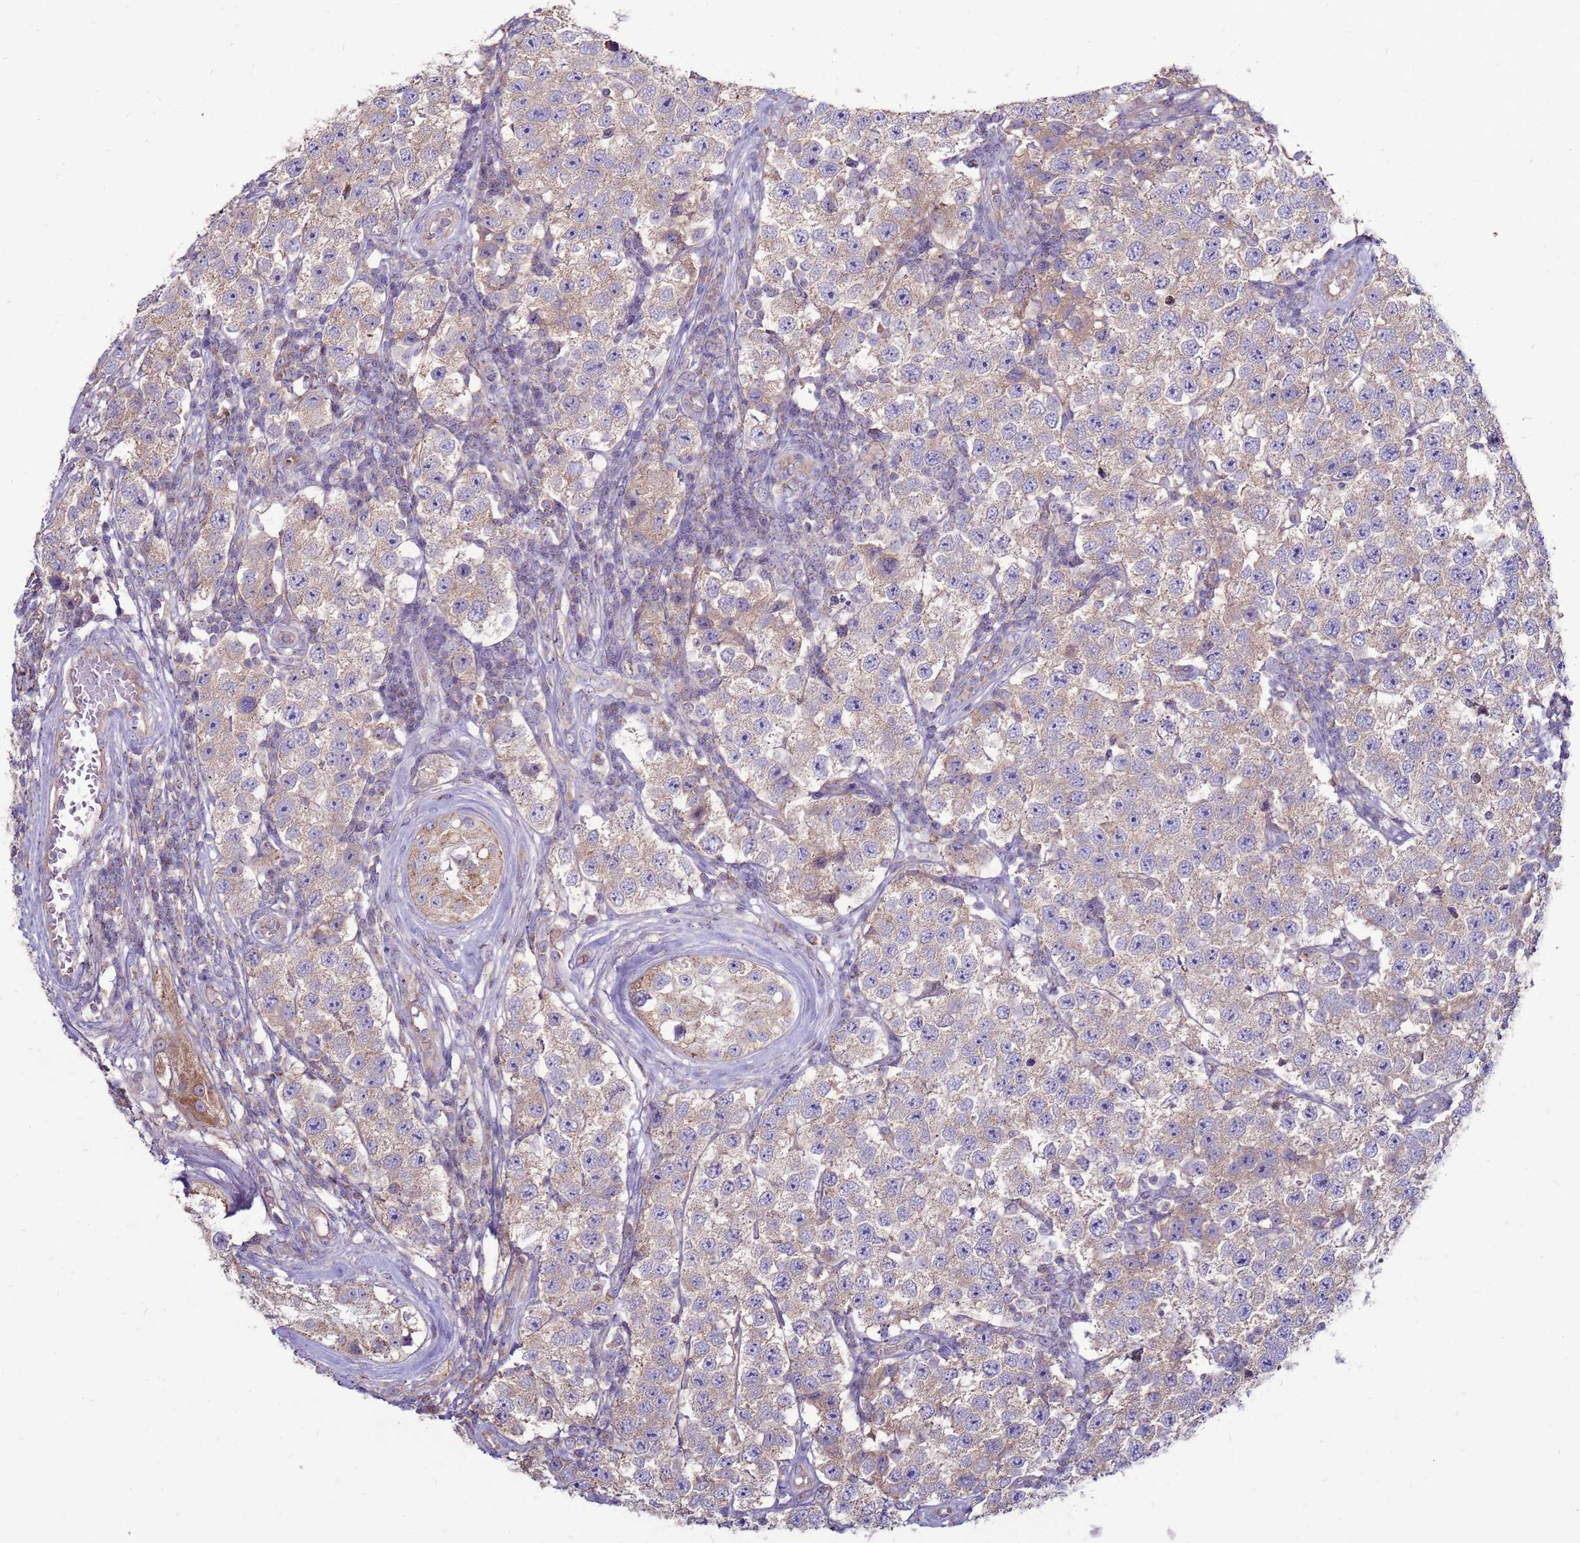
{"staining": {"intensity": "weak", "quantity": "<25%", "location": "cytoplasmic/membranous"}, "tissue": "testis cancer", "cell_type": "Tumor cells", "image_type": "cancer", "snomed": [{"axis": "morphology", "description": "Seminoma, NOS"}, {"axis": "topography", "description": "Testis"}], "caption": "Immunohistochemistry (IHC) photomicrograph of neoplastic tissue: human seminoma (testis) stained with DAB (3,3'-diaminobenzidine) shows no significant protein positivity in tumor cells. (Brightfield microscopy of DAB IHC at high magnification).", "gene": "TRAPPC4", "patient": {"sex": "male", "age": 34}}